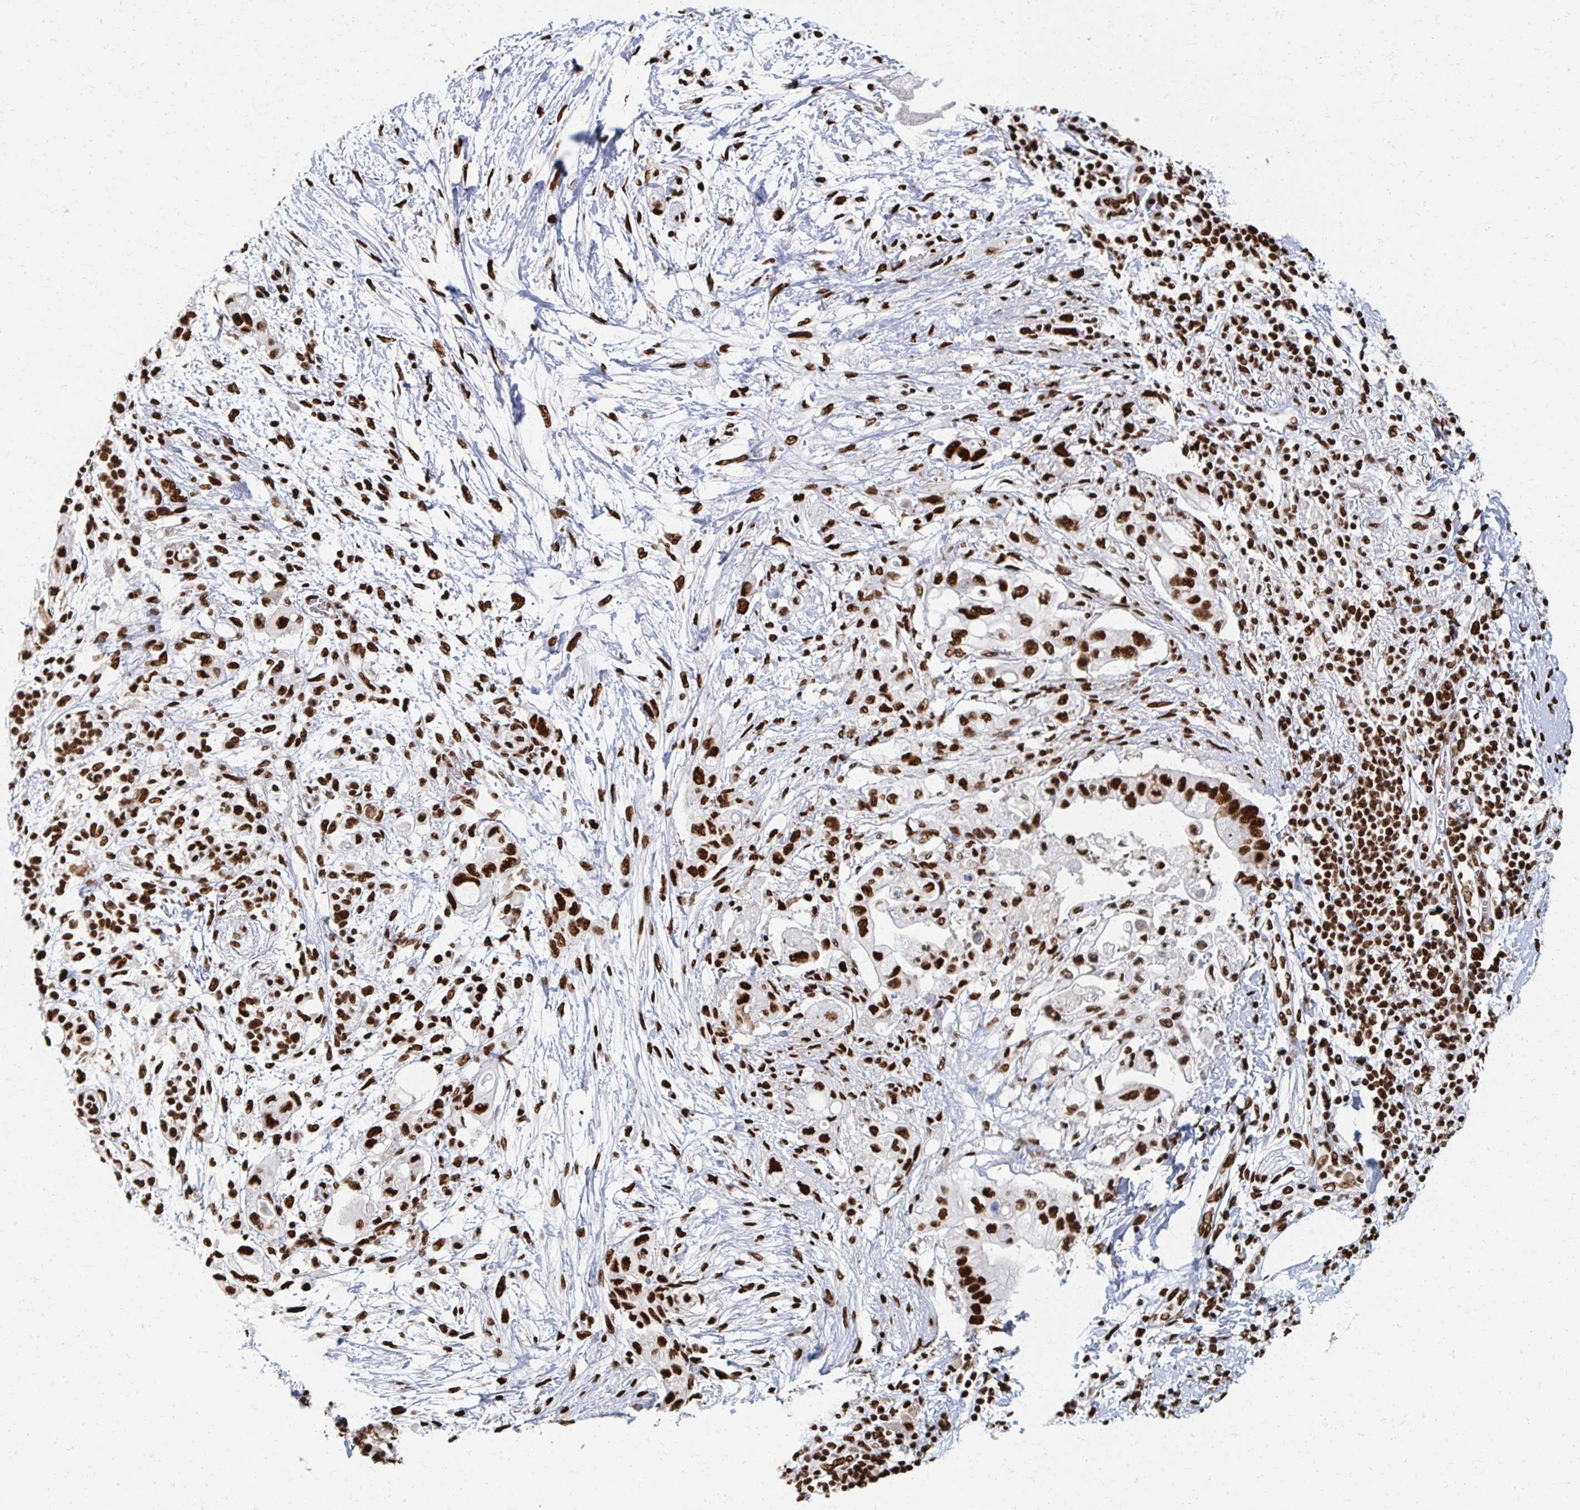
{"staining": {"intensity": "strong", "quantity": ">75%", "location": "nuclear"}, "tissue": "pancreatic cancer", "cell_type": "Tumor cells", "image_type": "cancer", "snomed": [{"axis": "morphology", "description": "Adenocarcinoma, NOS"}, {"axis": "topography", "description": "Pancreas"}], "caption": "Tumor cells show strong nuclear staining in approximately >75% of cells in adenocarcinoma (pancreatic).", "gene": "RBBP7", "patient": {"sex": "female", "age": 72}}